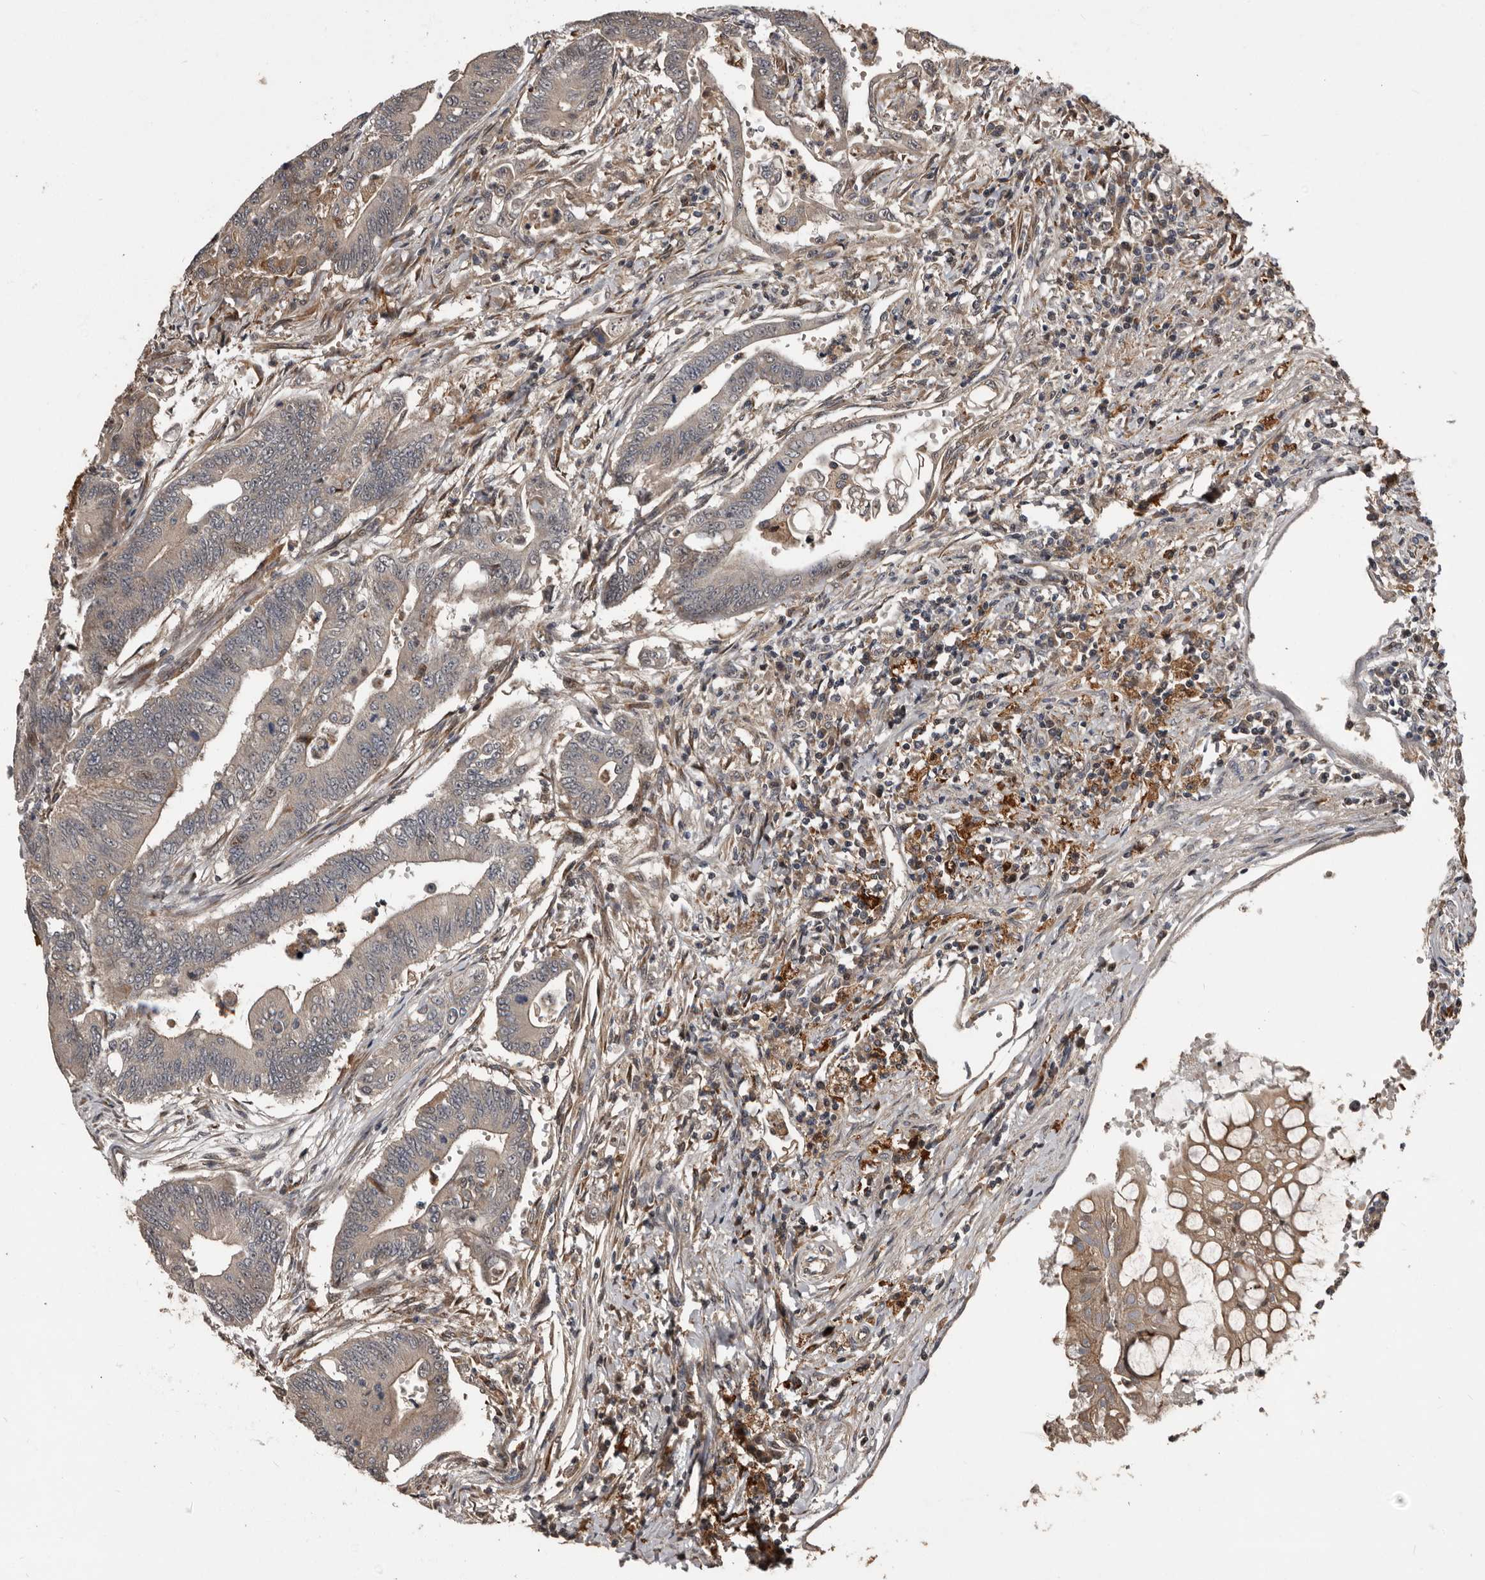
{"staining": {"intensity": "weak", "quantity": "<25%", "location": "cytoplasmic/membranous"}, "tissue": "colorectal cancer", "cell_type": "Tumor cells", "image_type": "cancer", "snomed": [{"axis": "morphology", "description": "Adenoma, NOS"}, {"axis": "morphology", "description": "Adenocarcinoma, NOS"}, {"axis": "topography", "description": "Colon"}], "caption": "DAB immunohistochemical staining of human colorectal adenocarcinoma reveals no significant expression in tumor cells.", "gene": "SERTAD4", "patient": {"sex": "male", "age": 79}}